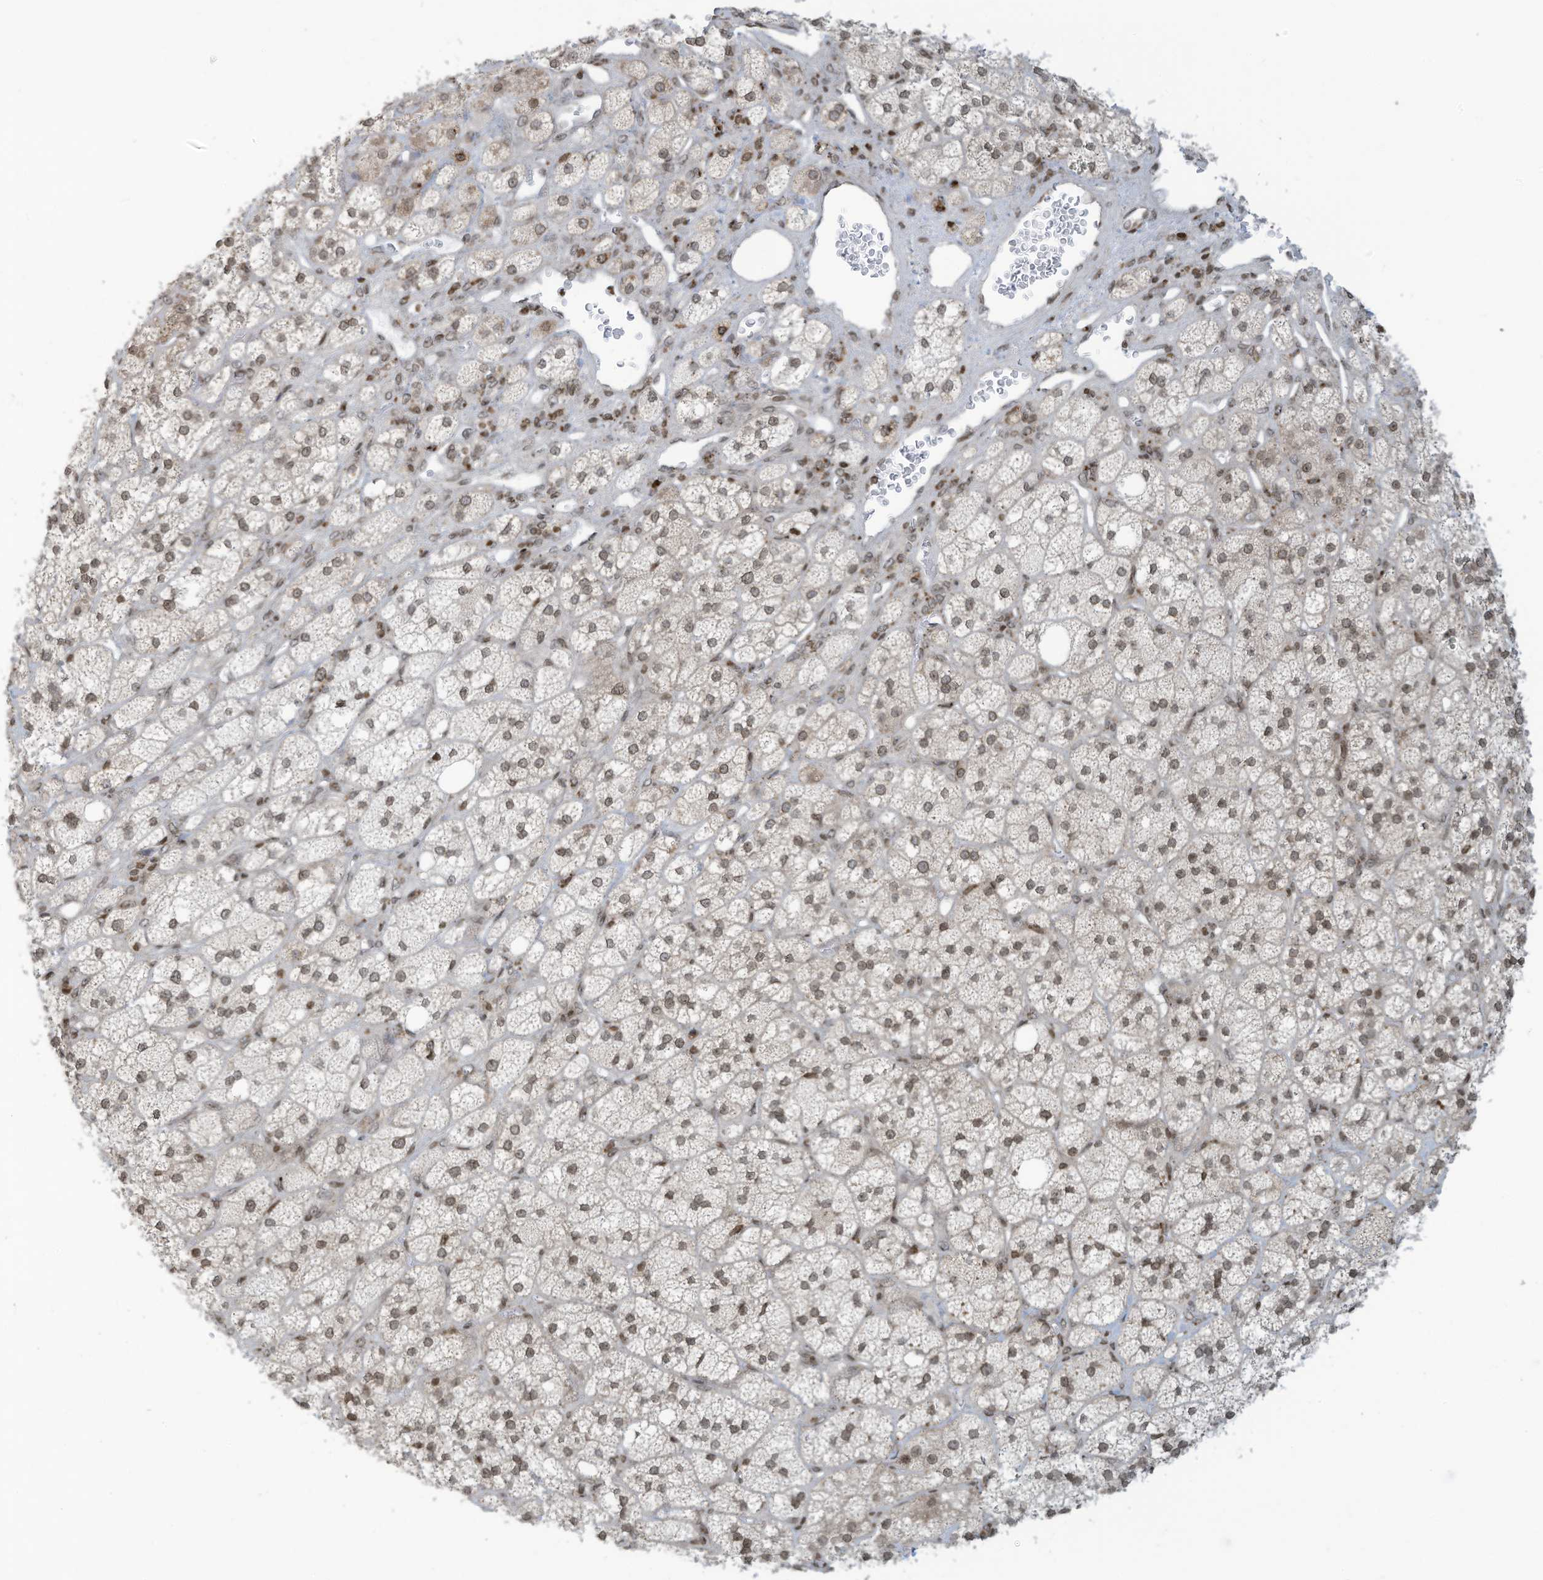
{"staining": {"intensity": "moderate", "quantity": "25%-75%", "location": "cytoplasmic/membranous,nuclear"}, "tissue": "adrenal gland", "cell_type": "Glandular cells", "image_type": "normal", "snomed": [{"axis": "morphology", "description": "Normal tissue, NOS"}, {"axis": "topography", "description": "Adrenal gland"}], "caption": "Moderate cytoplasmic/membranous,nuclear staining for a protein is present in approximately 25%-75% of glandular cells of normal adrenal gland using immunohistochemistry (IHC).", "gene": "ADI1", "patient": {"sex": "male", "age": 61}}